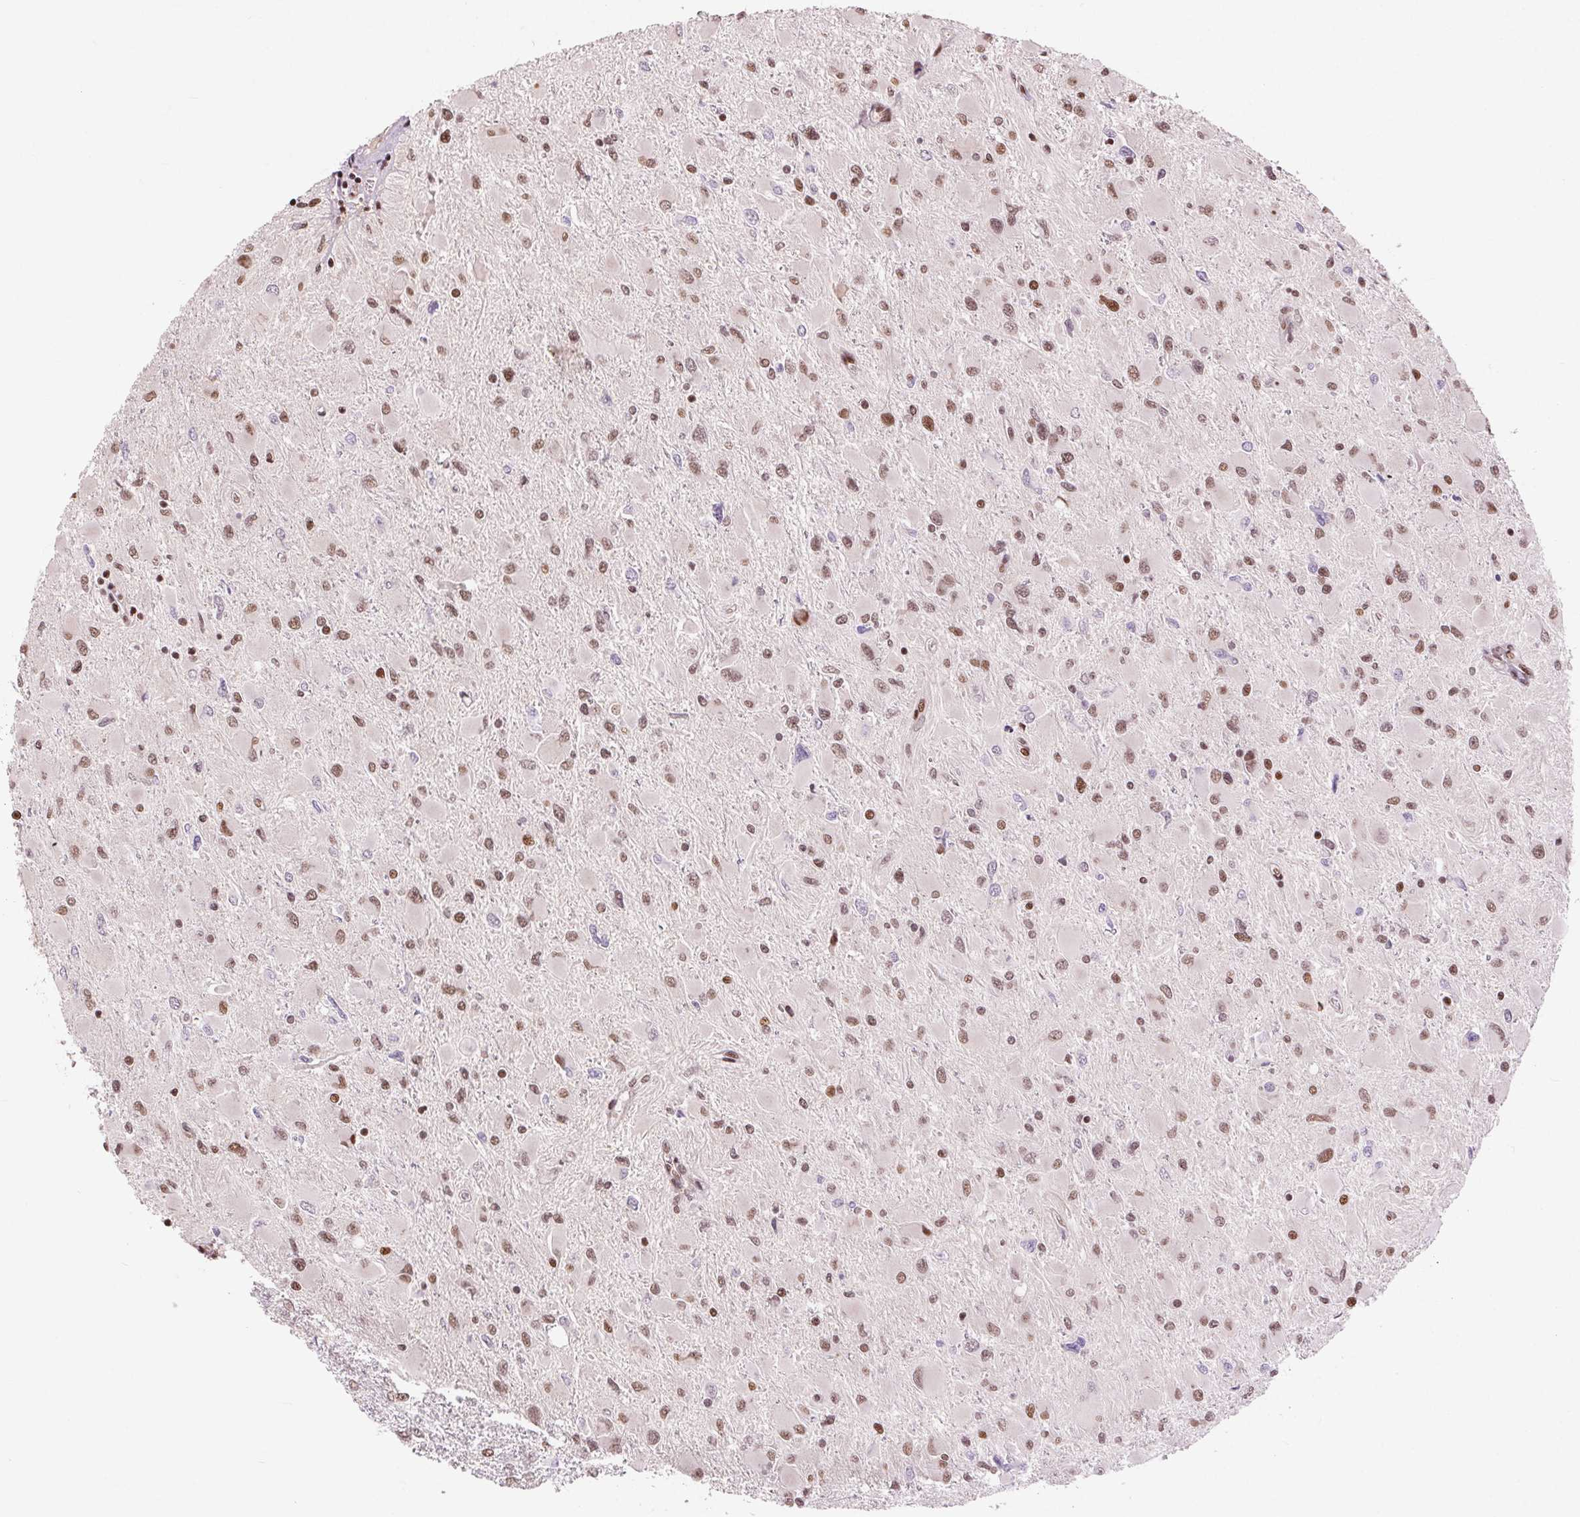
{"staining": {"intensity": "moderate", "quantity": ">75%", "location": "nuclear"}, "tissue": "glioma", "cell_type": "Tumor cells", "image_type": "cancer", "snomed": [{"axis": "morphology", "description": "Glioma, malignant, High grade"}, {"axis": "topography", "description": "Cerebral cortex"}], "caption": "Tumor cells exhibit medium levels of moderate nuclear positivity in about >75% of cells in human glioma.", "gene": "RAD23A", "patient": {"sex": "female", "age": 36}}